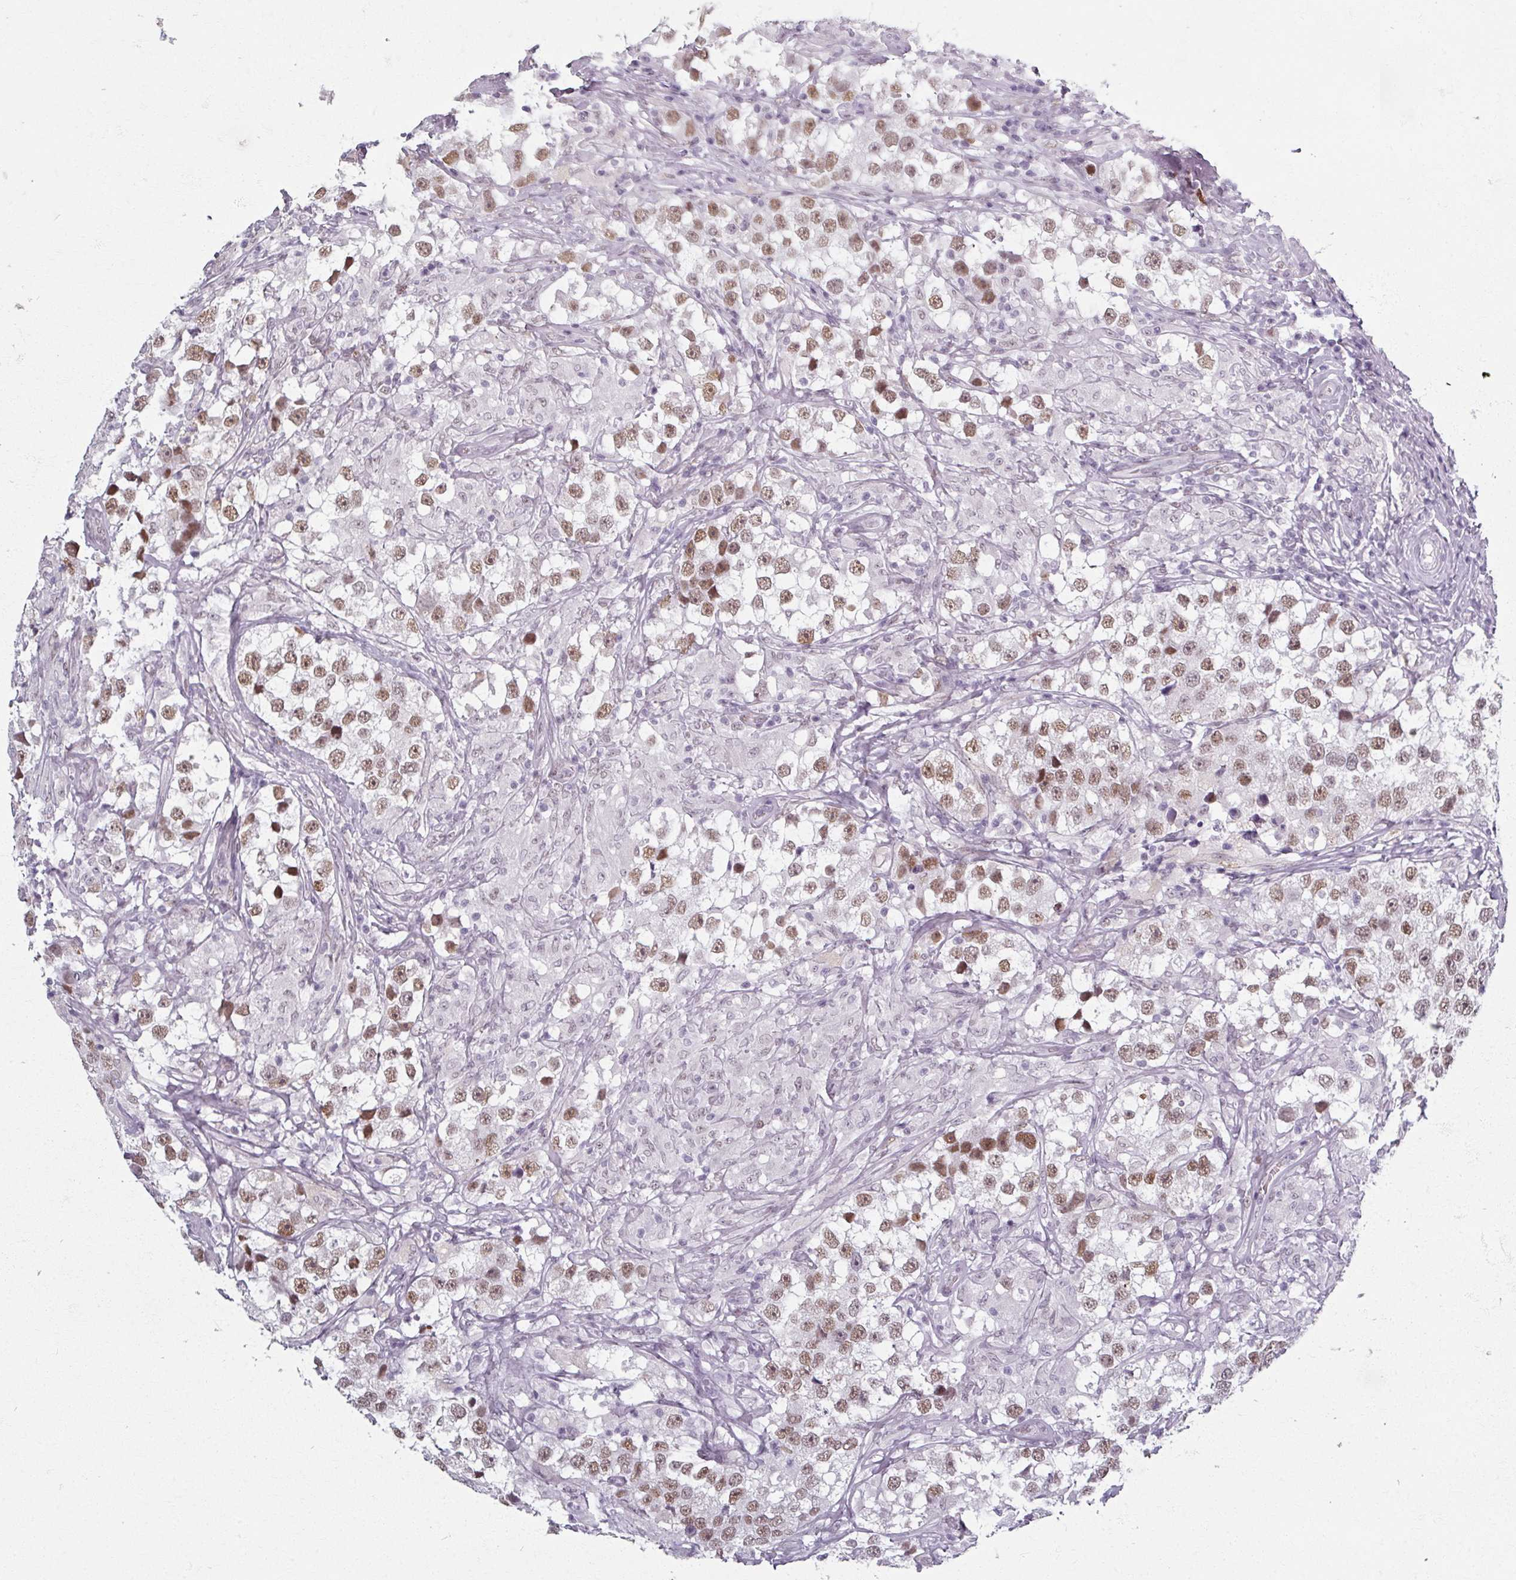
{"staining": {"intensity": "moderate", "quantity": ">75%", "location": "nuclear"}, "tissue": "testis cancer", "cell_type": "Tumor cells", "image_type": "cancer", "snomed": [{"axis": "morphology", "description": "Seminoma, NOS"}, {"axis": "topography", "description": "Testis"}], "caption": "Moderate nuclear expression is appreciated in about >75% of tumor cells in testis cancer.", "gene": "RIPOR3", "patient": {"sex": "male", "age": 46}}